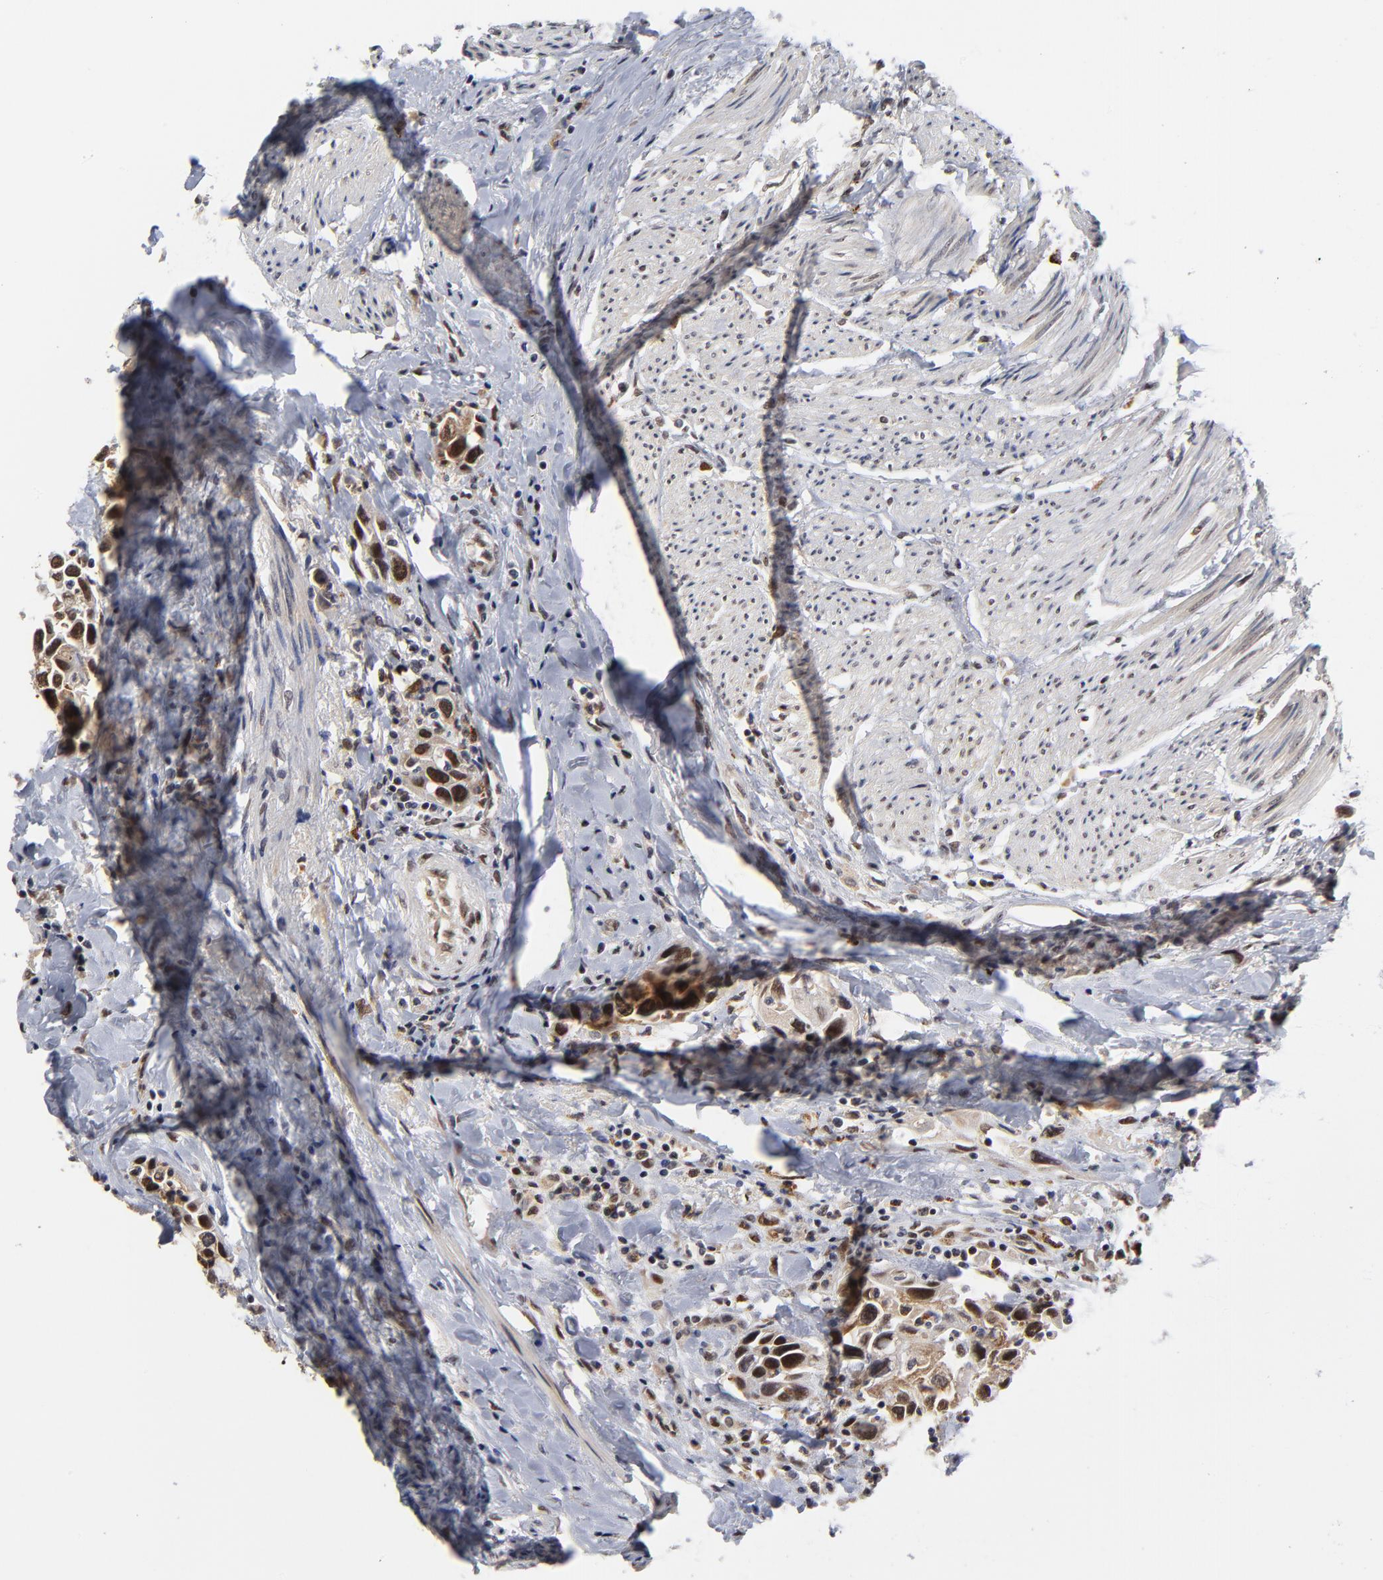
{"staining": {"intensity": "strong", "quantity": ">75%", "location": "cytoplasmic/membranous,nuclear"}, "tissue": "urothelial cancer", "cell_type": "Tumor cells", "image_type": "cancer", "snomed": [{"axis": "morphology", "description": "Urothelial carcinoma, High grade"}, {"axis": "topography", "description": "Urinary bladder"}], "caption": "Brown immunohistochemical staining in human urothelial cancer exhibits strong cytoplasmic/membranous and nuclear staining in about >75% of tumor cells.", "gene": "ZNF419", "patient": {"sex": "male", "age": 66}}